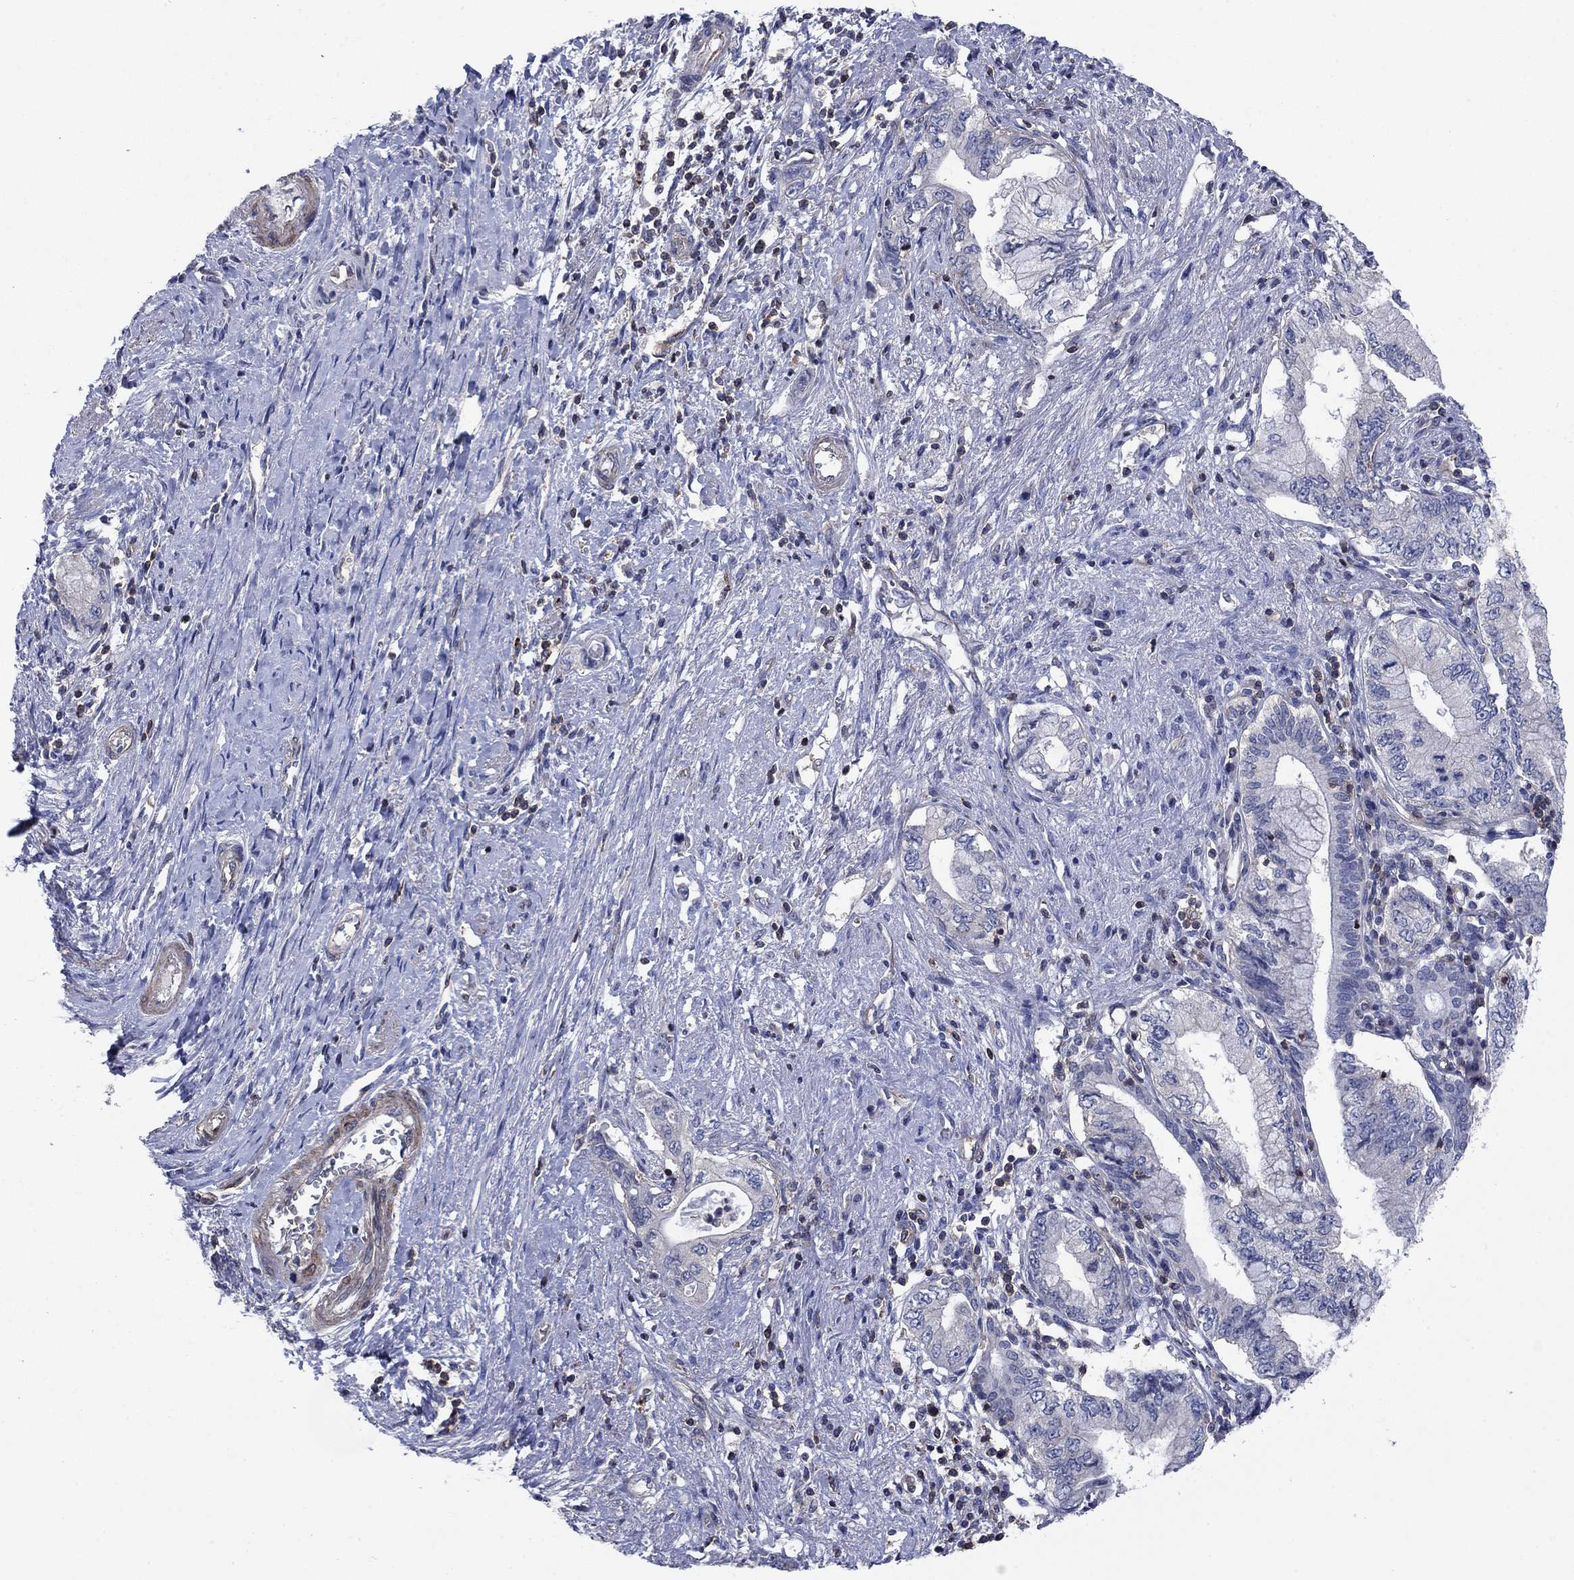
{"staining": {"intensity": "negative", "quantity": "none", "location": "none"}, "tissue": "pancreatic cancer", "cell_type": "Tumor cells", "image_type": "cancer", "snomed": [{"axis": "morphology", "description": "Adenocarcinoma, NOS"}, {"axis": "topography", "description": "Pancreas"}], "caption": "This is an immunohistochemistry (IHC) micrograph of pancreatic cancer. There is no expression in tumor cells.", "gene": "PSD4", "patient": {"sex": "female", "age": 73}}